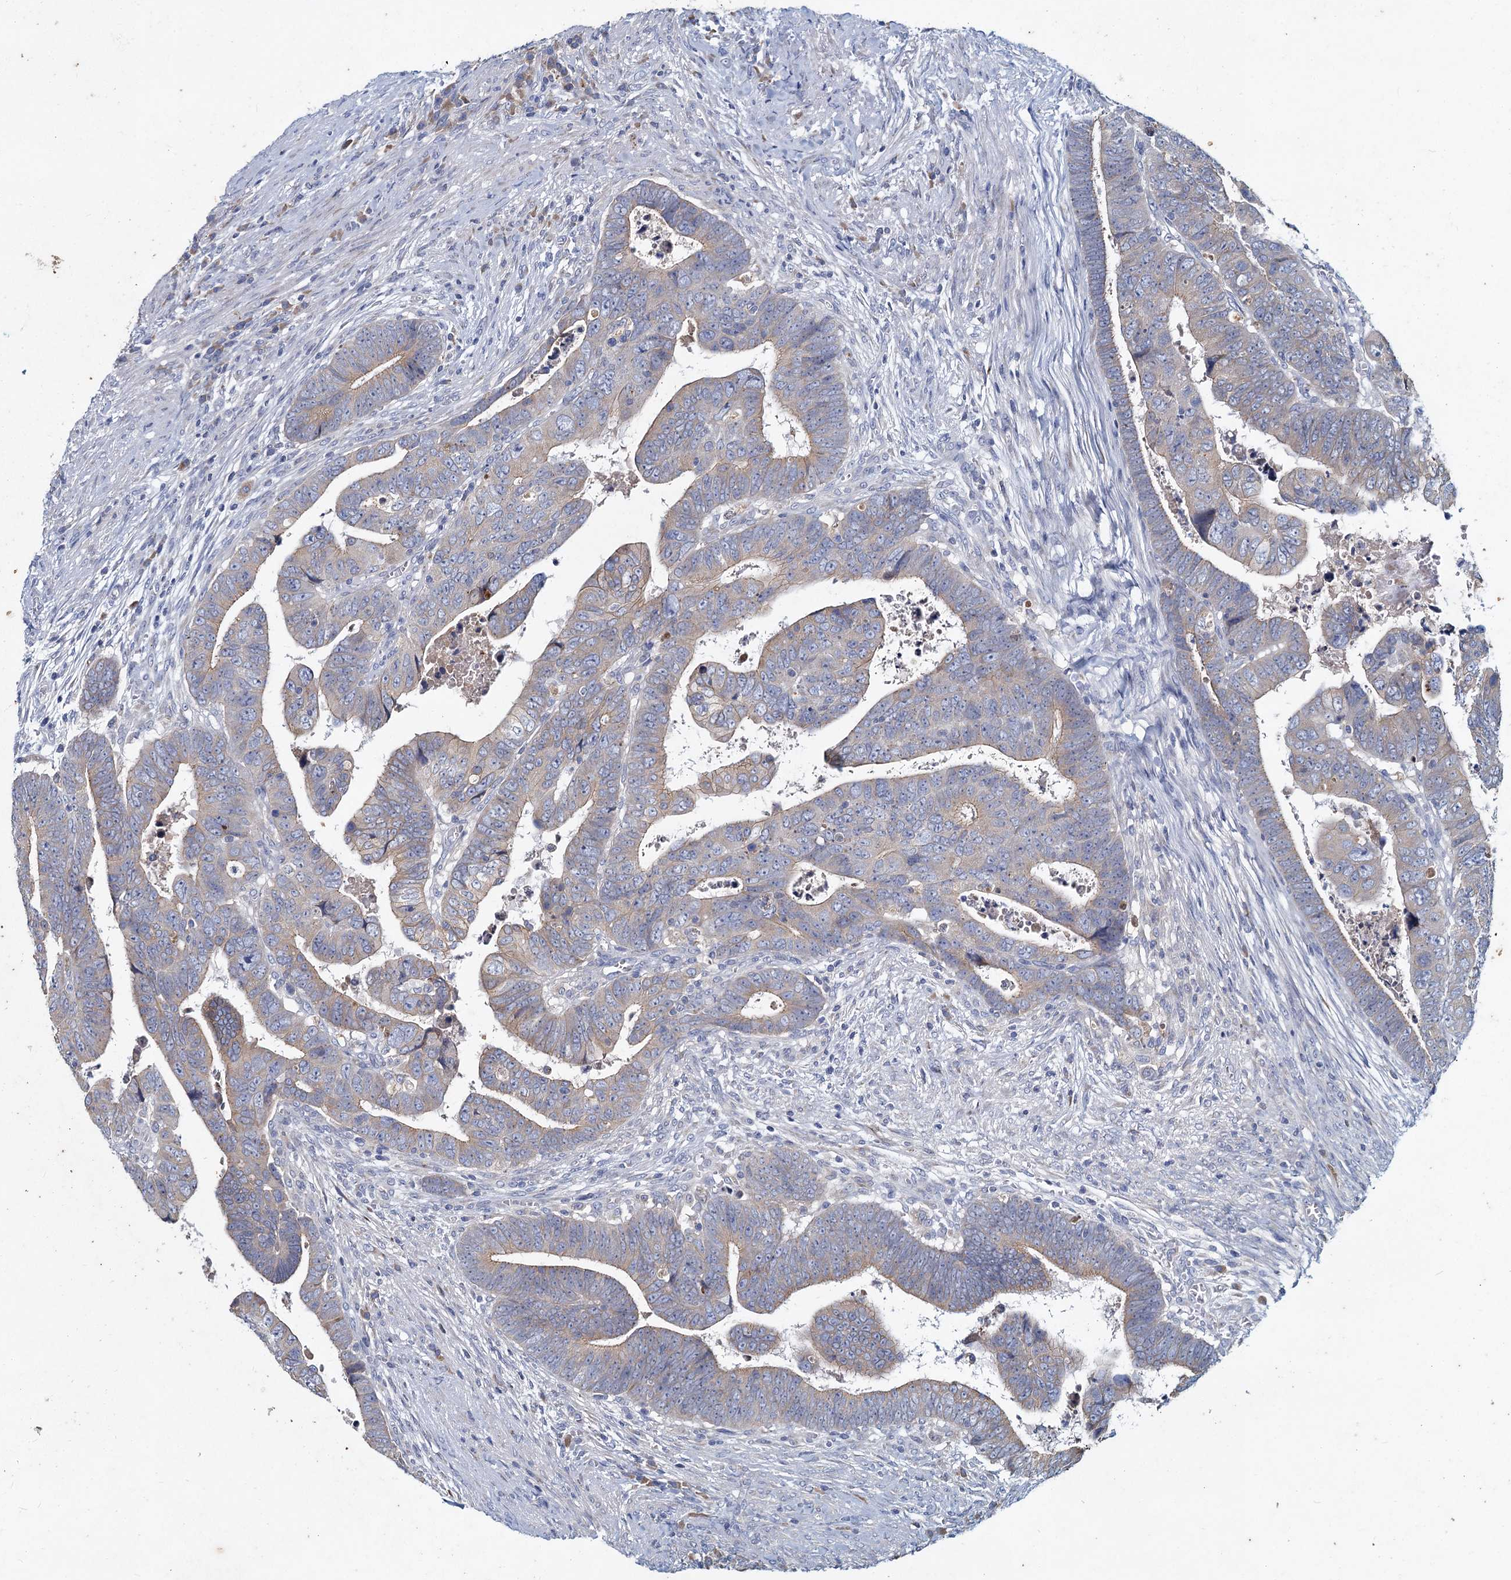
{"staining": {"intensity": "weak", "quantity": "25%-75%", "location": "cytoplasmic/membranous"}, "tissue": "colorectal cancer", "cell_type": "Tumor cells", "image_type": "cancer", "snomed": [{"axis": "morphology", "description": "Normal tissue, NOS"}, {"axis": "morphology", "description": "Adenocarcinoma, NOS"}, {"axis": "topography", "description": "Rectum"}], "caption": "Immunohistochemistry (IHC) histopathology image of neoplastic tissue: human colorectal adenocarcinoma stained using immunohistochemistry (IHC) demonstrates low levels of weak protein expression localized specifically in the cytoplasmic/membranous of tumor cells, appearing as a cytoplasmic/membranous brown color.", "gene": "TMX2", "patient": {"sex": "female", "age": 65}}